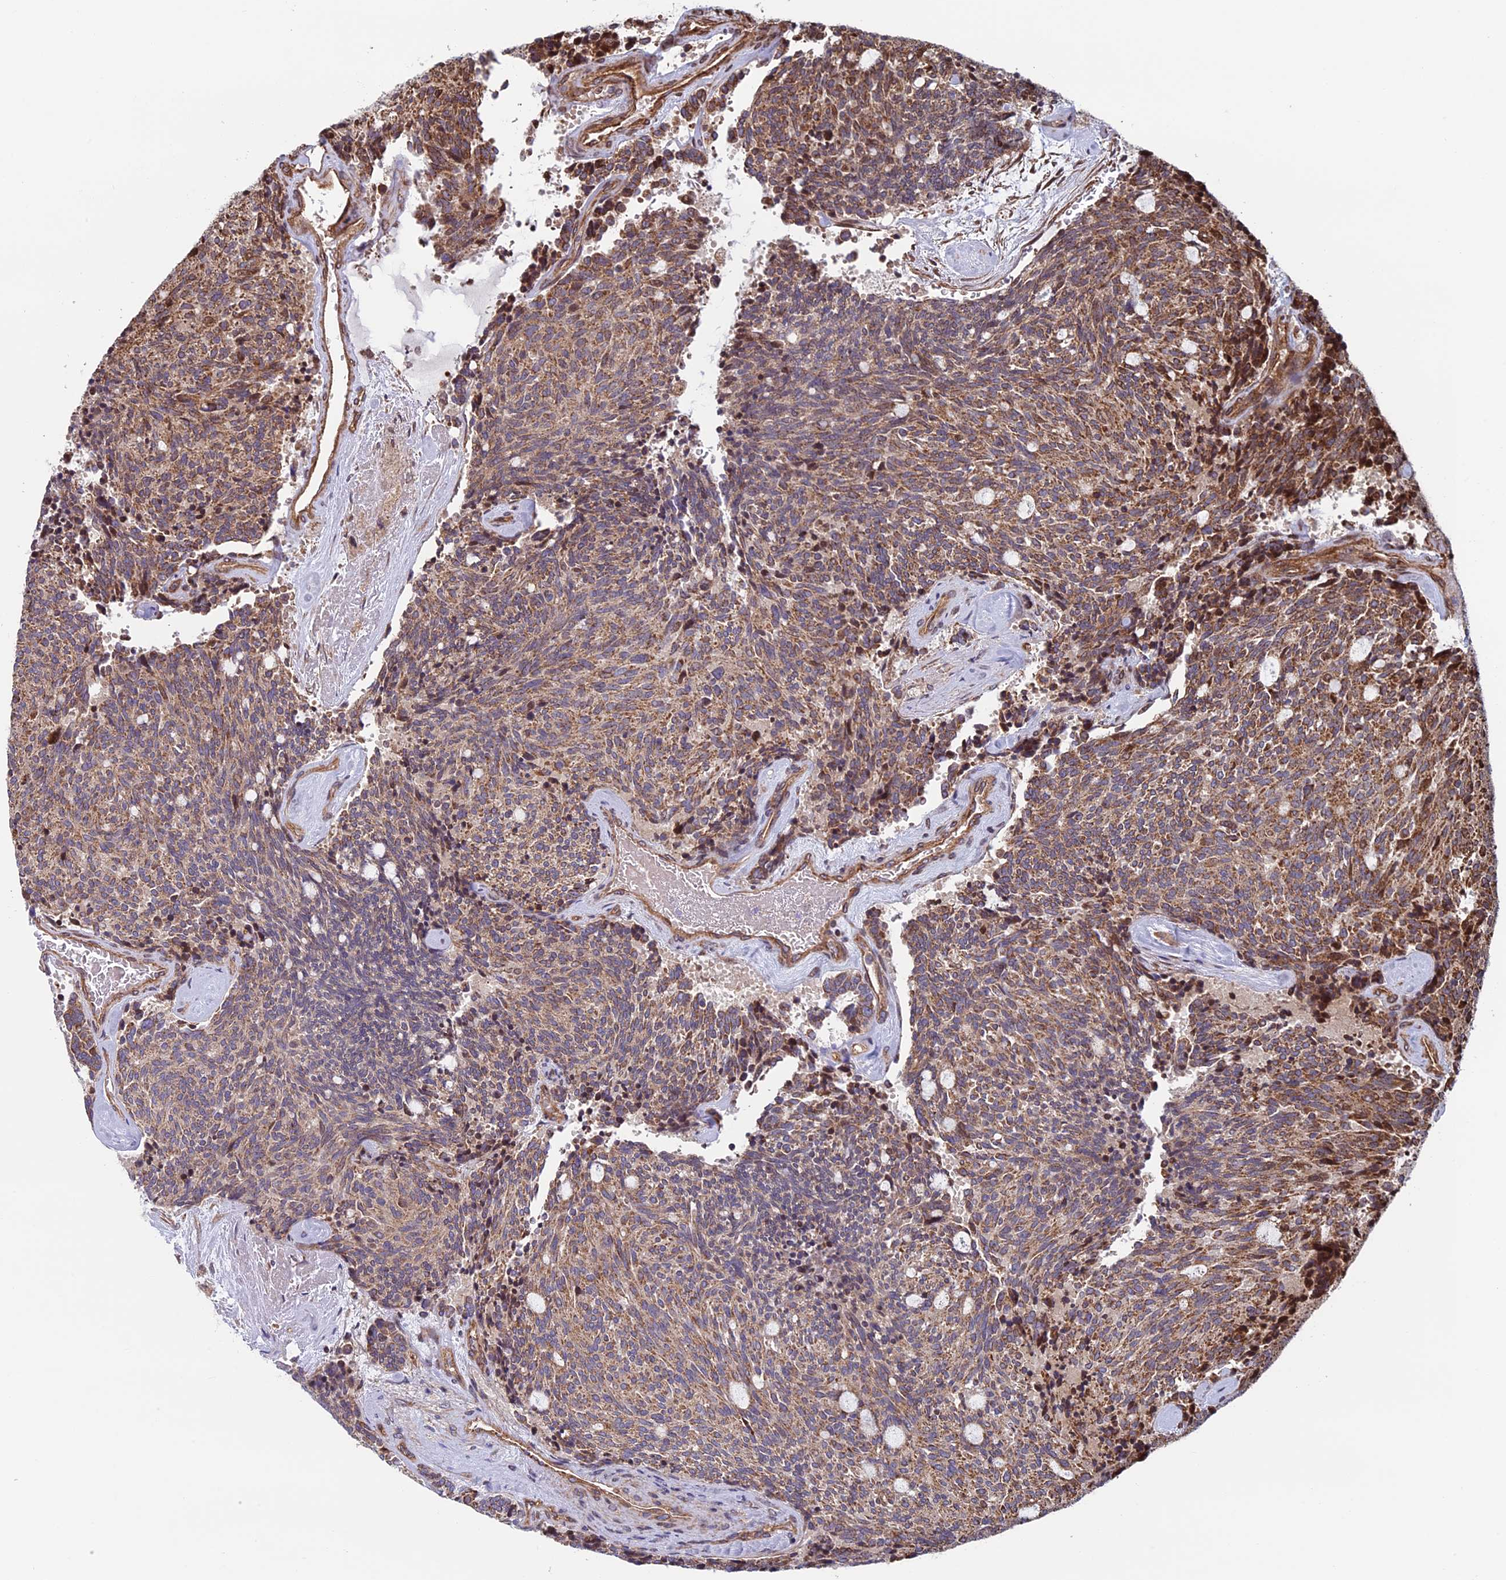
{"staining": {"intensity": "moderate", "quantity": ">75%", "location": "cytoplasmic/membranous"}, "tissue": "carcinoid", "cell_type": "Tumor cells", "image_type": "cancer", "snomed": [{"axis": "morphology", "description": "Carcinoid, malignant, NOS"}, {"axis": "topography", "description": "Pancreas"}], "caption": "Immunohistochemical staining of carcinoid (malignant) shows medium levels of moderate cytoplasmic/membranous staining in about >75% of tumor cells.", "gene": "CCDC8", "patient": {"sex": "female", "age": 54}}